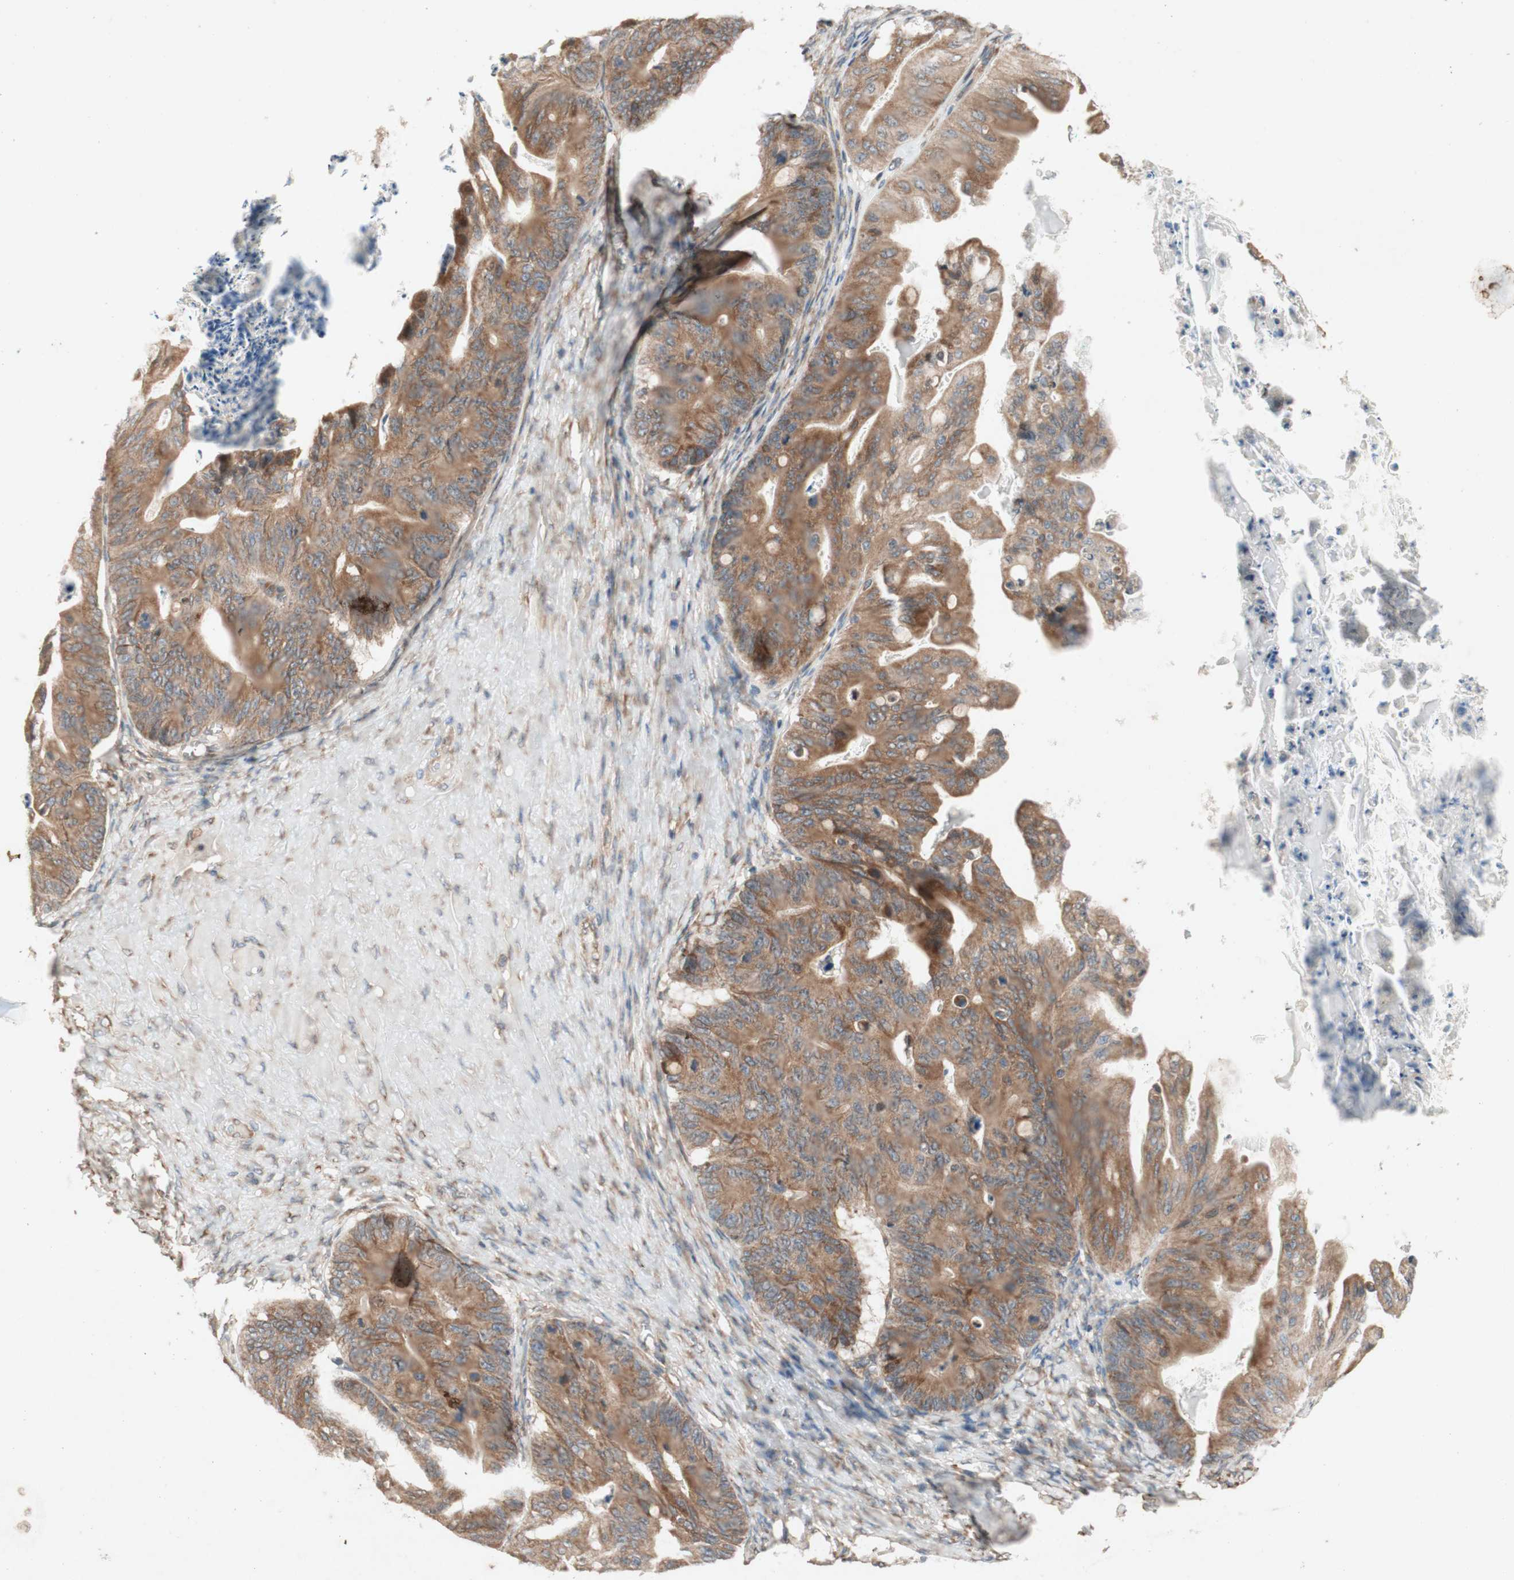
{"staining": {"intensity": "moderate", "quantity": ">75%", "location": "cytoplasmic/membranous"}, "tissue": "ovarian cancer", "cell_type": "Tumor cells", "image_type": "cancer", "snomed": [{"axis": "morphology", "description": "Cystadenocarcinoma, mucinous, NOS"}, {"axis": "topography", "description": "Ovary"}], "caption": "A photomicrograph of ovarian cancer stained for a protein displays moderate cytoplasmic/membranous brown staining in tumor cells.", "gene": "SOCS2", "patient": {"sex": "female", "age": 37}}